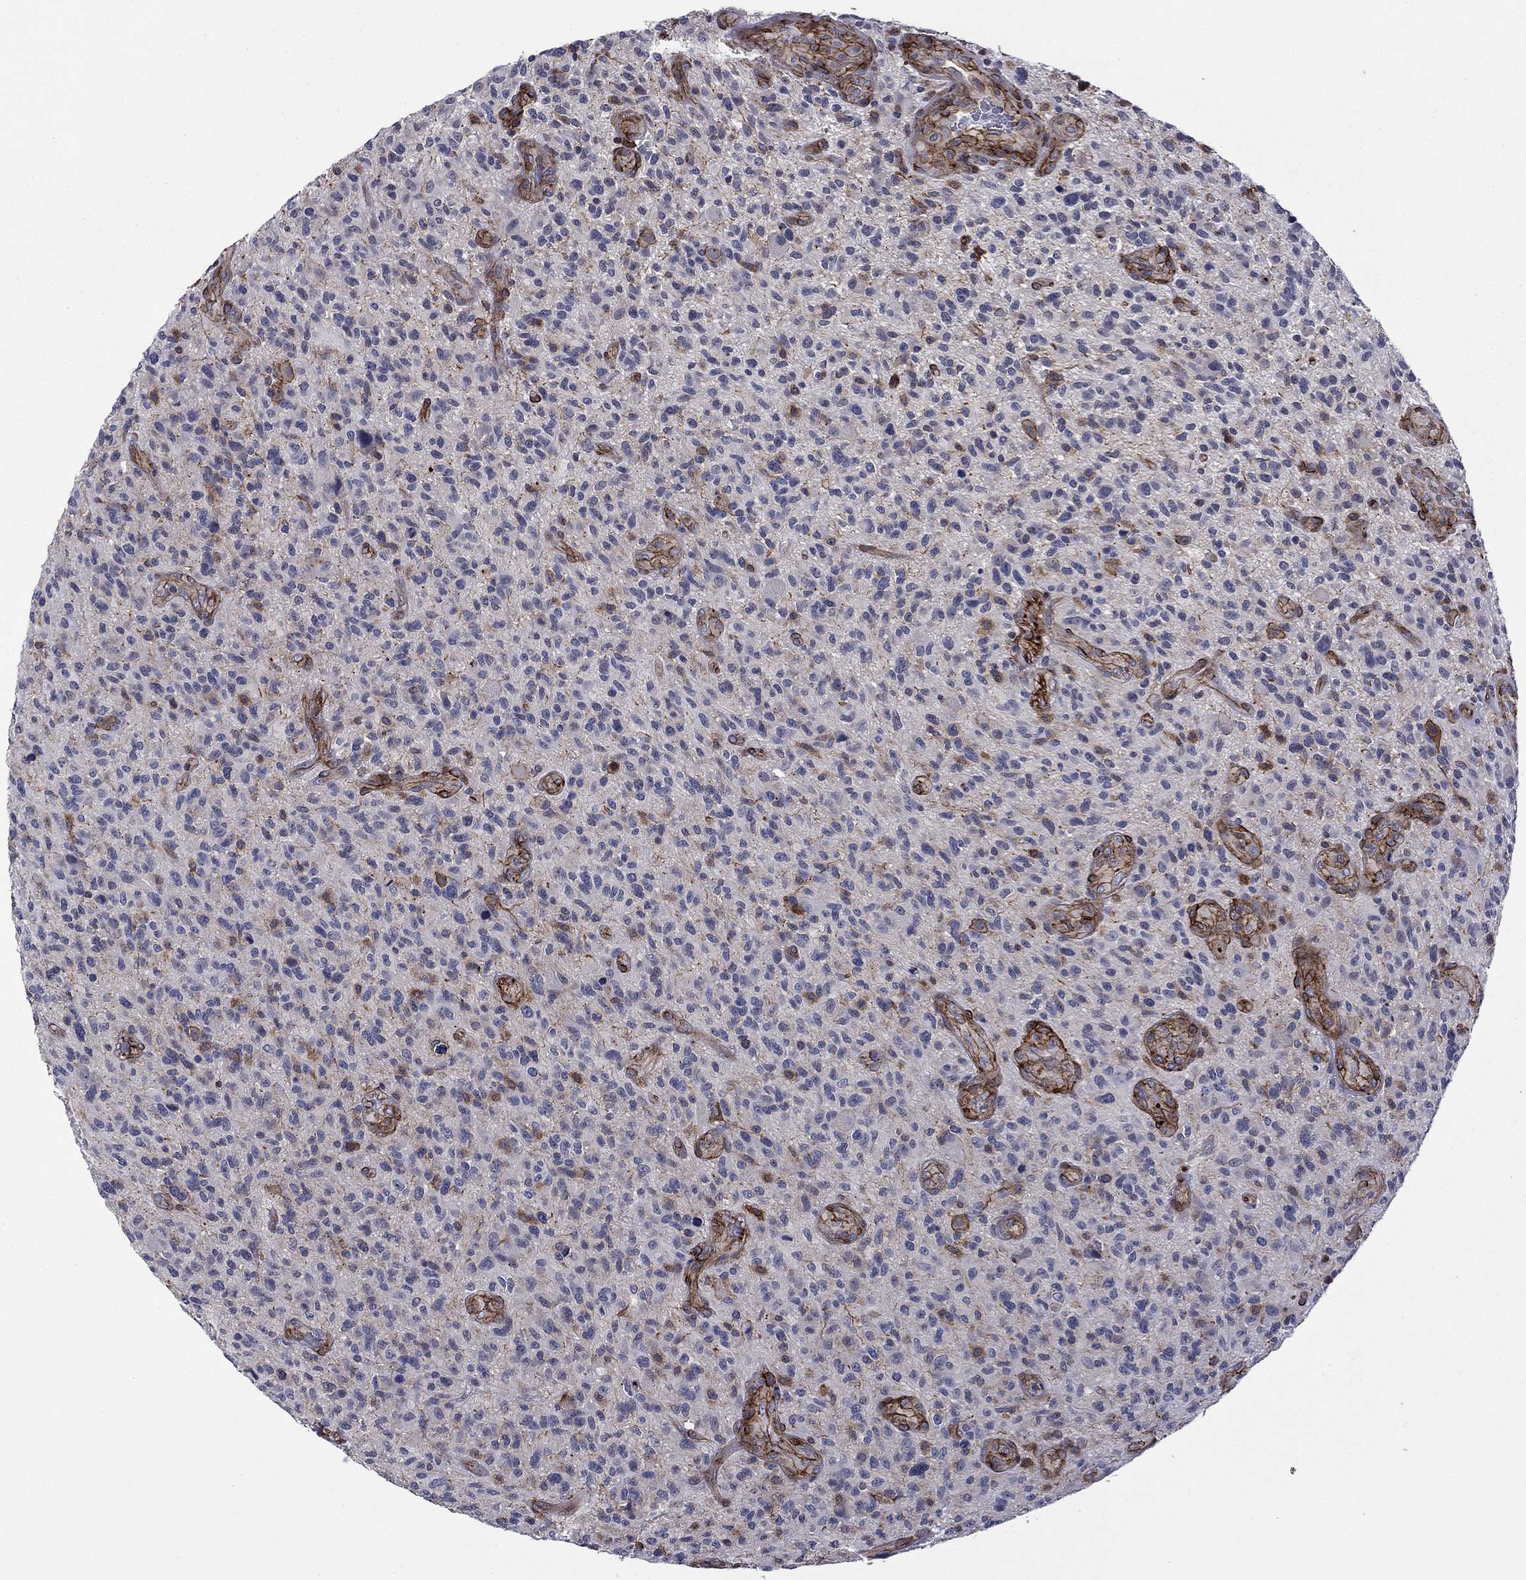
{"staining": {"intensity": "moderate", "quantity": "<25%", "location": "cytoplasmic/membranous"}, "tissue": "glioma", "cell_type": "Tumor cells", "image_type": "cancer", "snomed": [{"axis": "morphology", "description": "Glioma, malignant, High grade"}, {"axis": "topography", "description": "Brain"}], "caption": "Moderate cytoplasmic/membranous staining is present in approximately <25% of tumor cells in malignant glioma (high-grade).", "gene": "LMO7", "patient": {"sex": "male", "age": 47}}